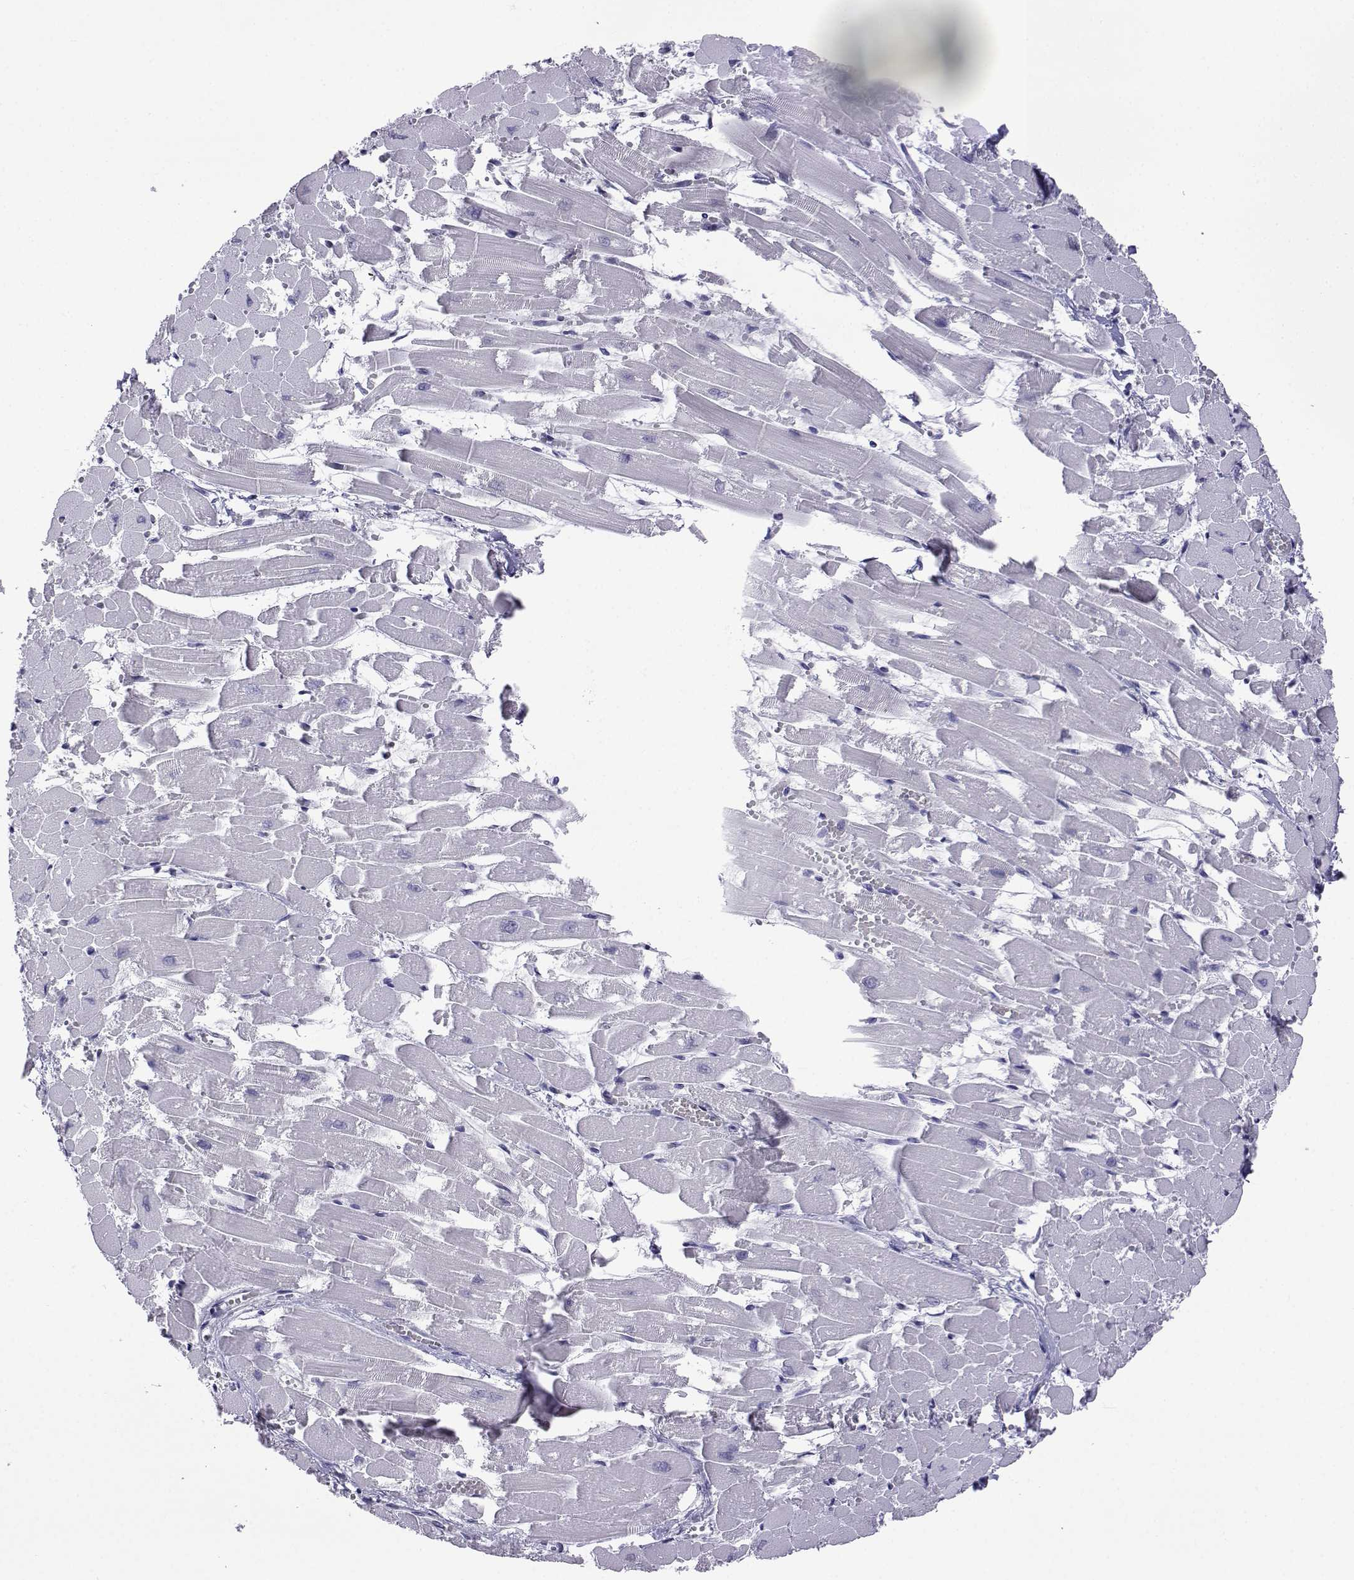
{"staining": {"intensity": "negative", "quantity": "none", "location": "none"}, "tissue": "heart muscle", "cell_type": "Cardiomyocytes", "image_type": "normal", "snomed": [{"axis": "morphology", "description": "Normal tissue, NOS"}, {"axis": "topography", "description": "Heart"}], "caption": "Immunohistochemistry (IHC) of normal human heart muscle demonstrates no expression in cardiomyocytes.", "gene": "ACTL7A", "patient": {"sex": "female", "age": 52}}